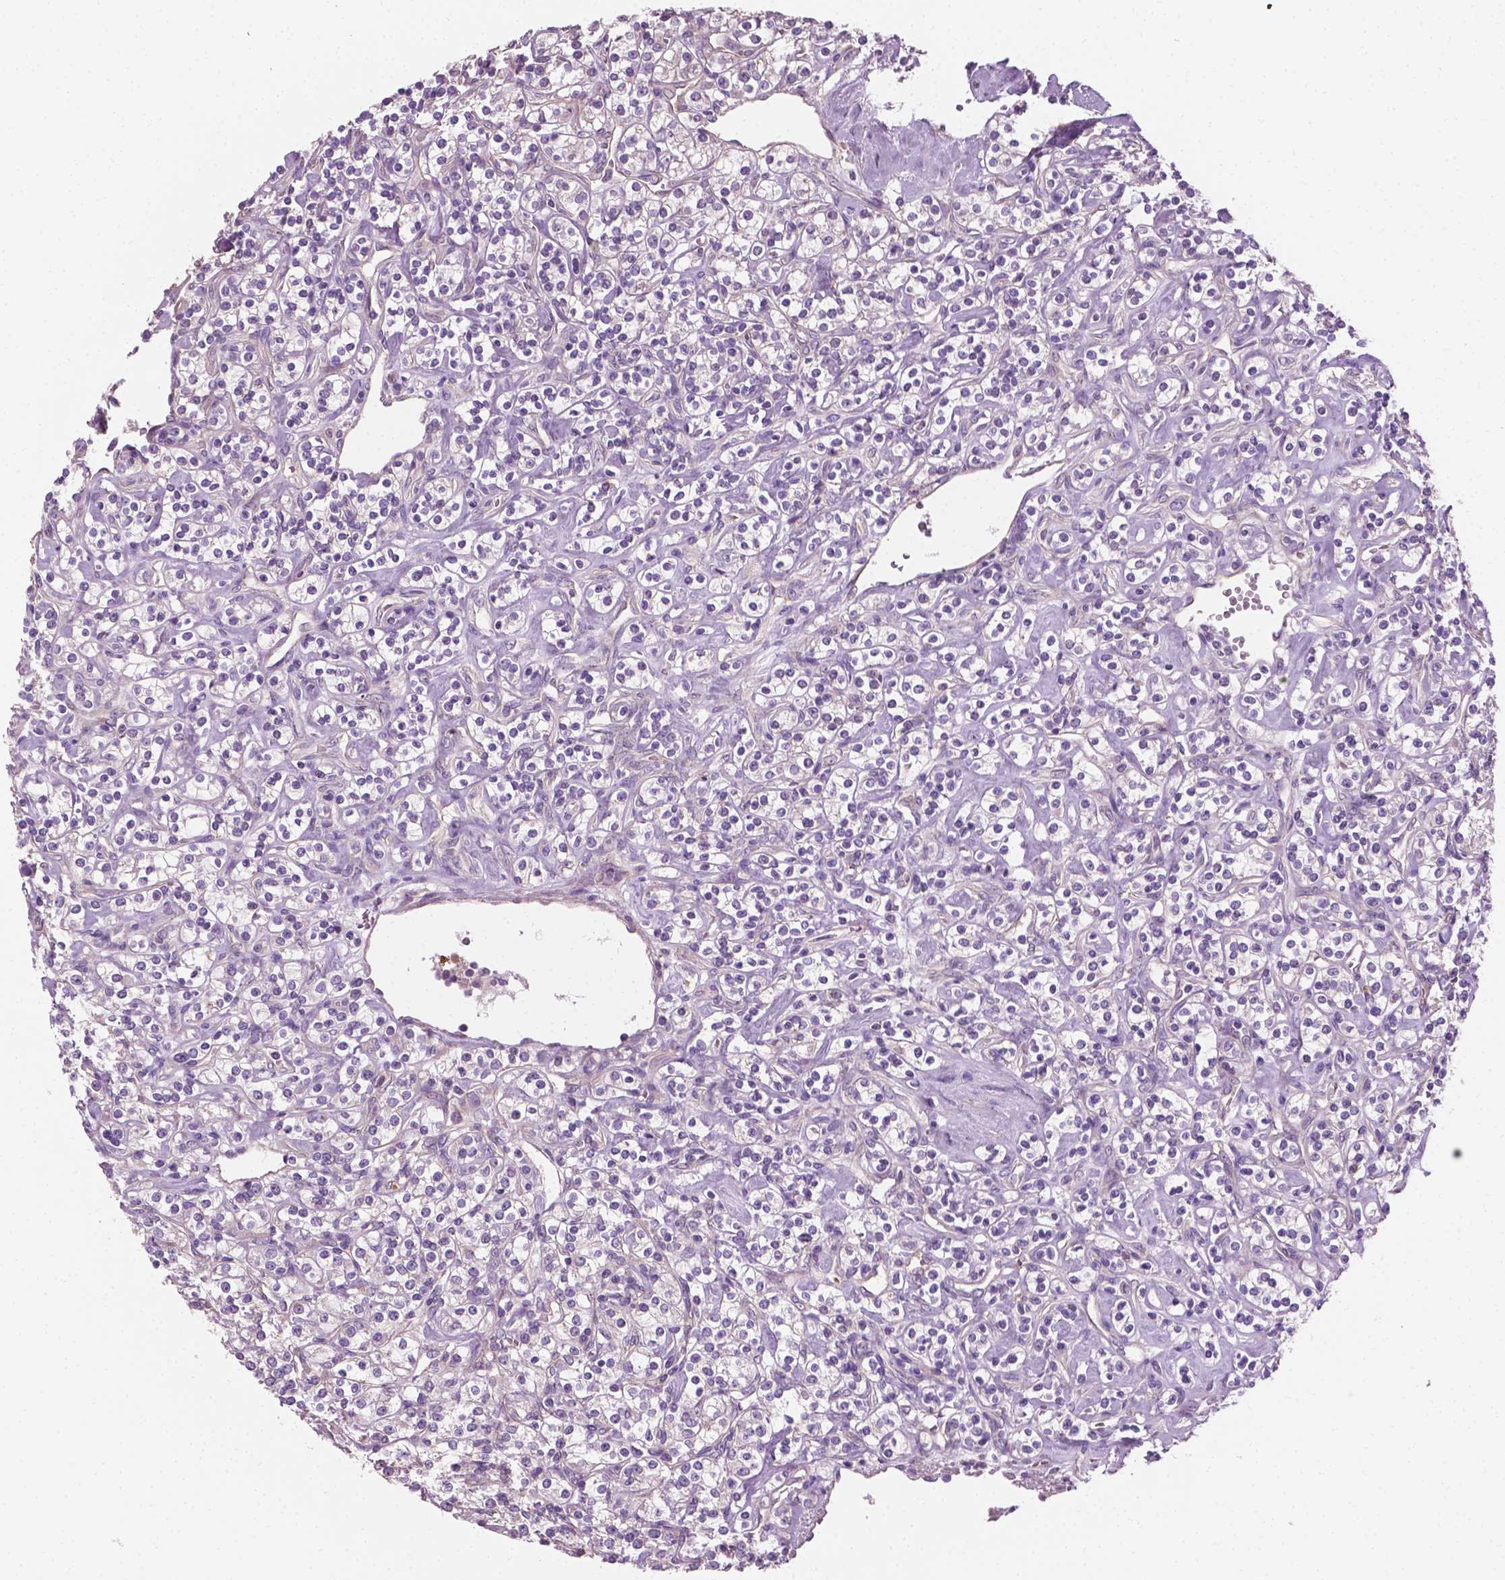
{"staining": {"intensity": "negative", "quantity": "none", "location": "none"}, "tissue": "renal cancer", "cell_type": "Tumor cells", "image_type": "cancer", "snomed": [{"axis": "morphology", "description": "Adenocarcinoma, NOS"}, {"axis": "topography", "description": "Kidney"}], "caption": "This is an immunohistochemistry image of renal cancer (adenocarcinoma). There is no expression in tumor cells.", "gene": "PTX3", "patient": {"sex": "male", "age": 77}}